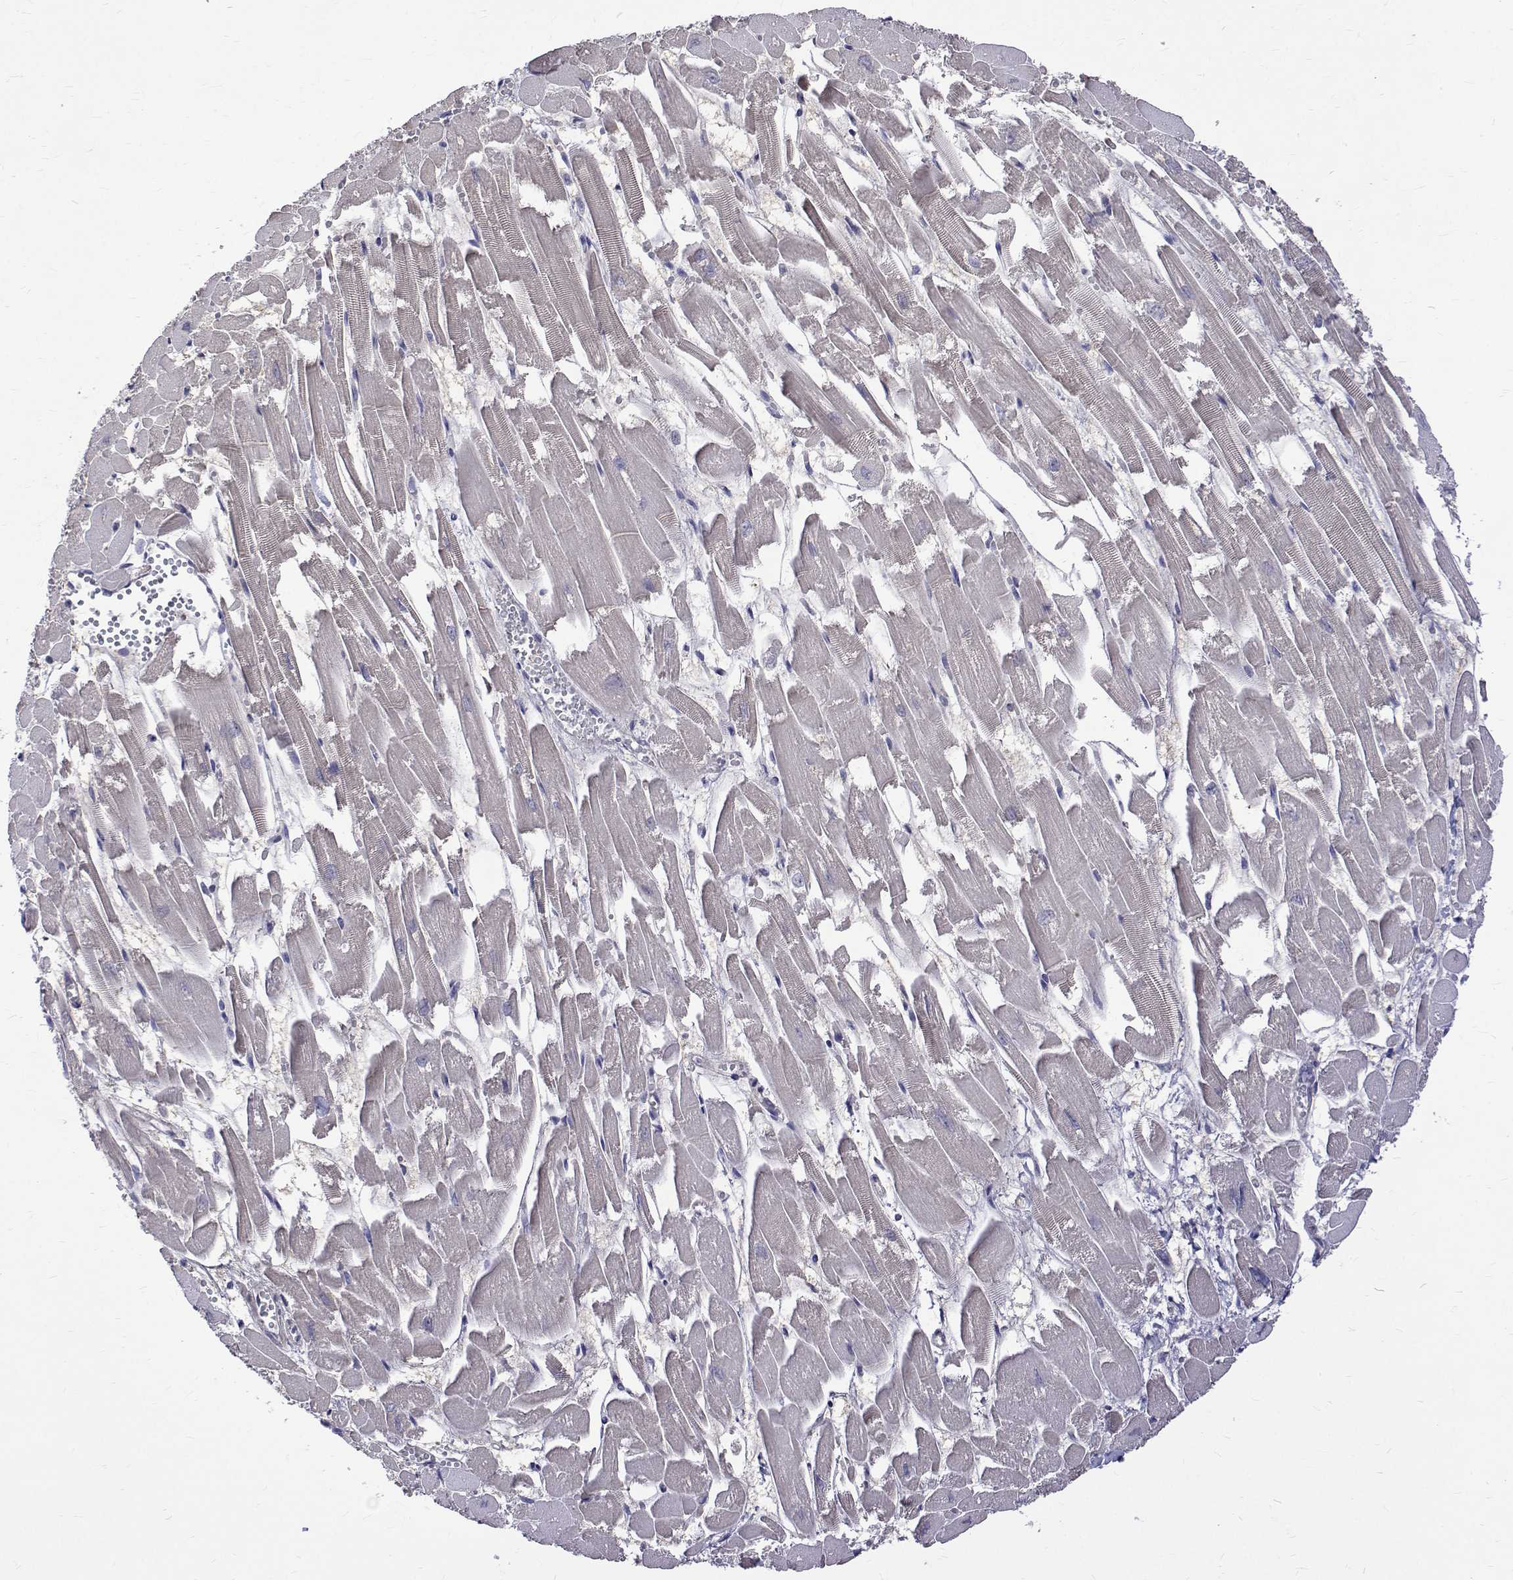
{"staining": {"intensity": "negative", "quantity": "none", "location": "none"}, "tissue": "heart muscle", "cell_type": "Cardiomyocytes", "image_type": "normal", "snomed": [{"axis": "morphology", "description": "Normal tissue, NOS"}, {"axis": "topography", "description": "Heart"}], "caption": "Immunohistochemistry micrograph of benign heart muscle stained for a protein (brown), which exhibits no positivity in cardiomyocytes. The staining was performed using DAB to visualize the protein expression in brown, while the nuclei were stained in blue with hematoxylin (Magnification: 20x).", "gene": "PADI1", "patient": {"sex": "female", "age": 52}}